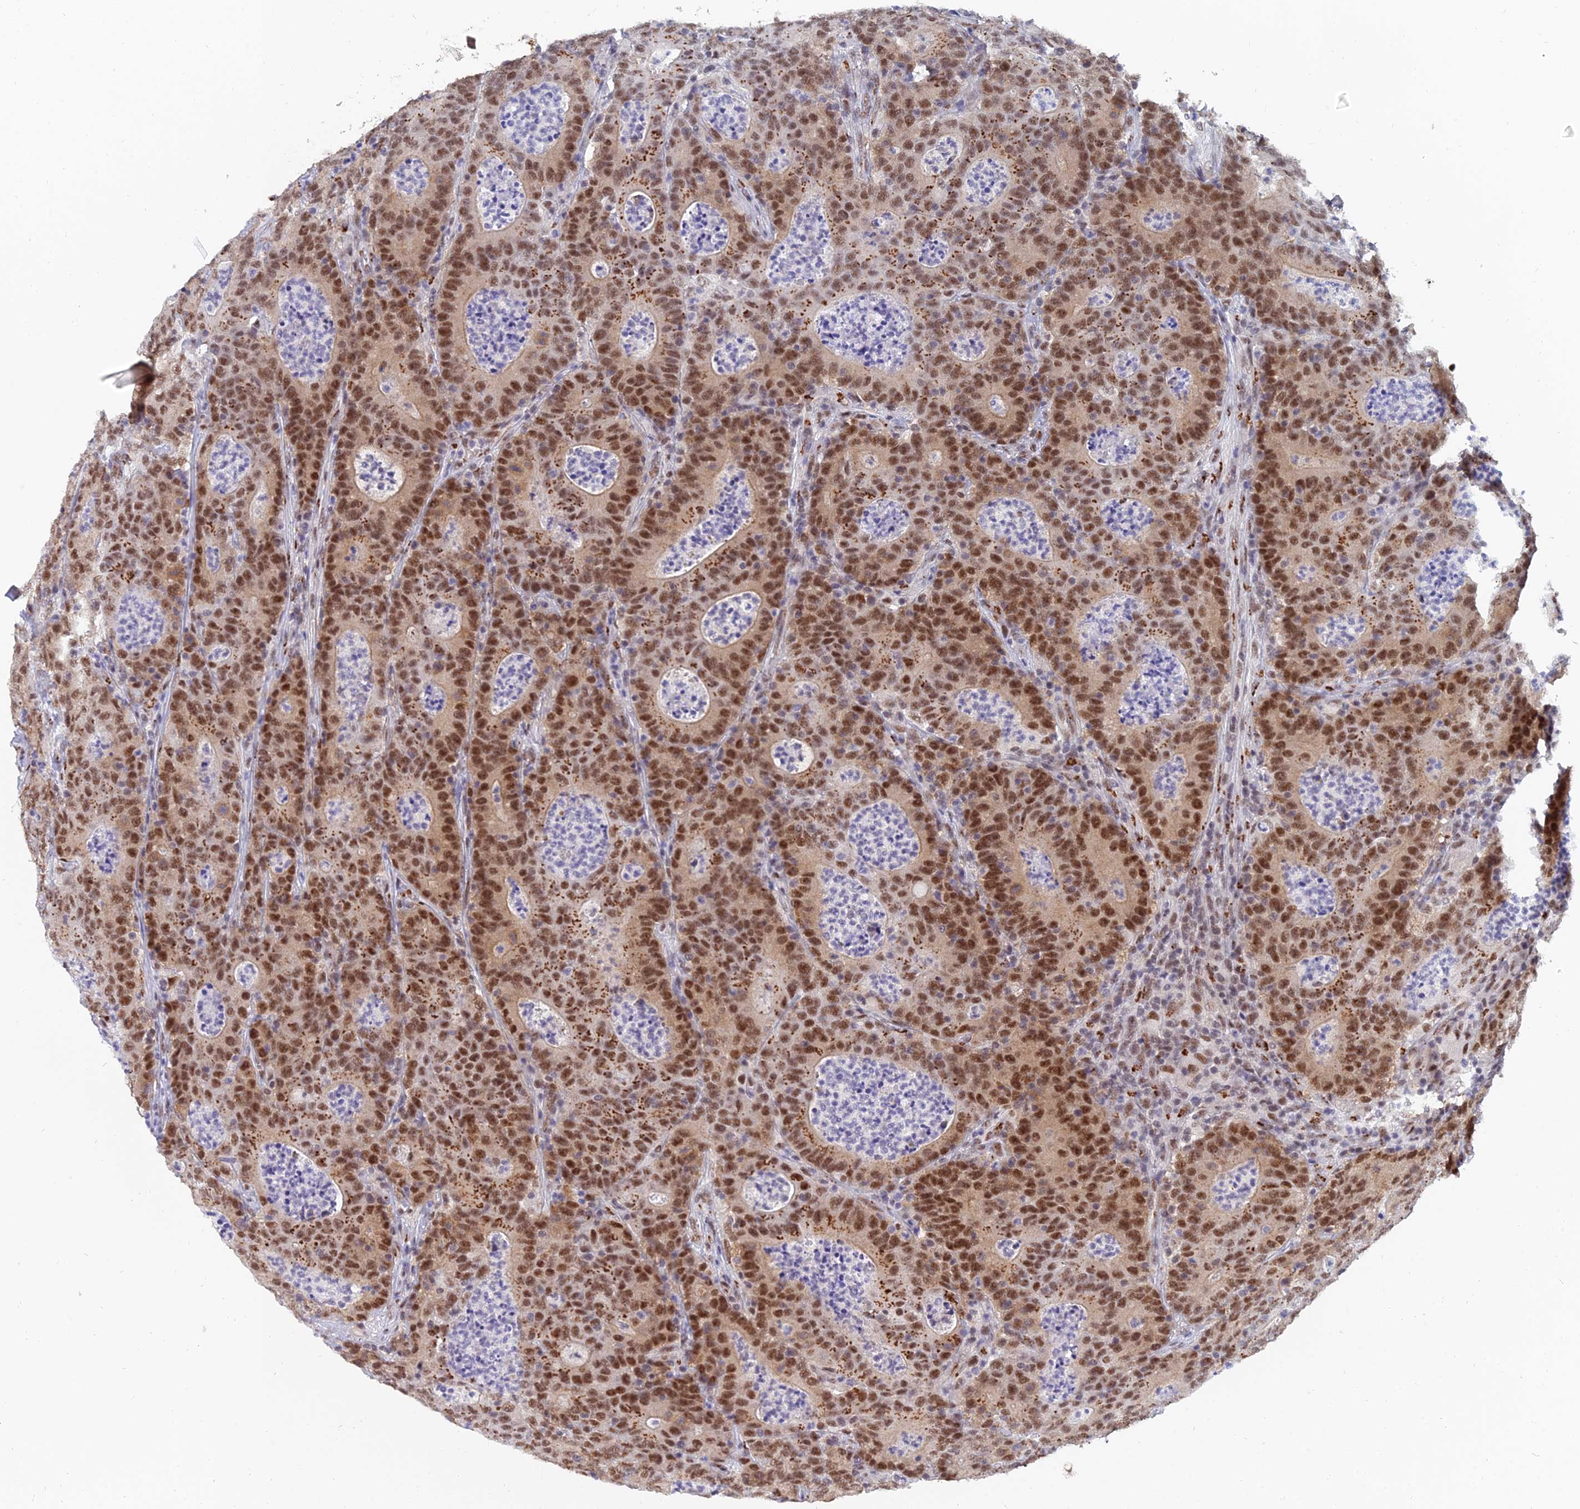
{"staining": {"intensity": "strong", "quantity": ">75%", "location": "cytoplasmic/membranous,nuclear"}, "tissue": "colorectal cancer", "cell_type": "Tumor cells", "image_type": "cancer", "snomed": [{"axis": "morphology", "description": "Adenocarcinoma, NOS"}, {"axis": "topography", "description": "Colon"}], "caption": "Tumor cells display high levels of strong cytoplasmic/membranous and nuclear staining in approximately >75% of cells in colorectal adenocarcinoma.", "gene": "THOC3", "patient": {"sex": "male", "age": 83}}